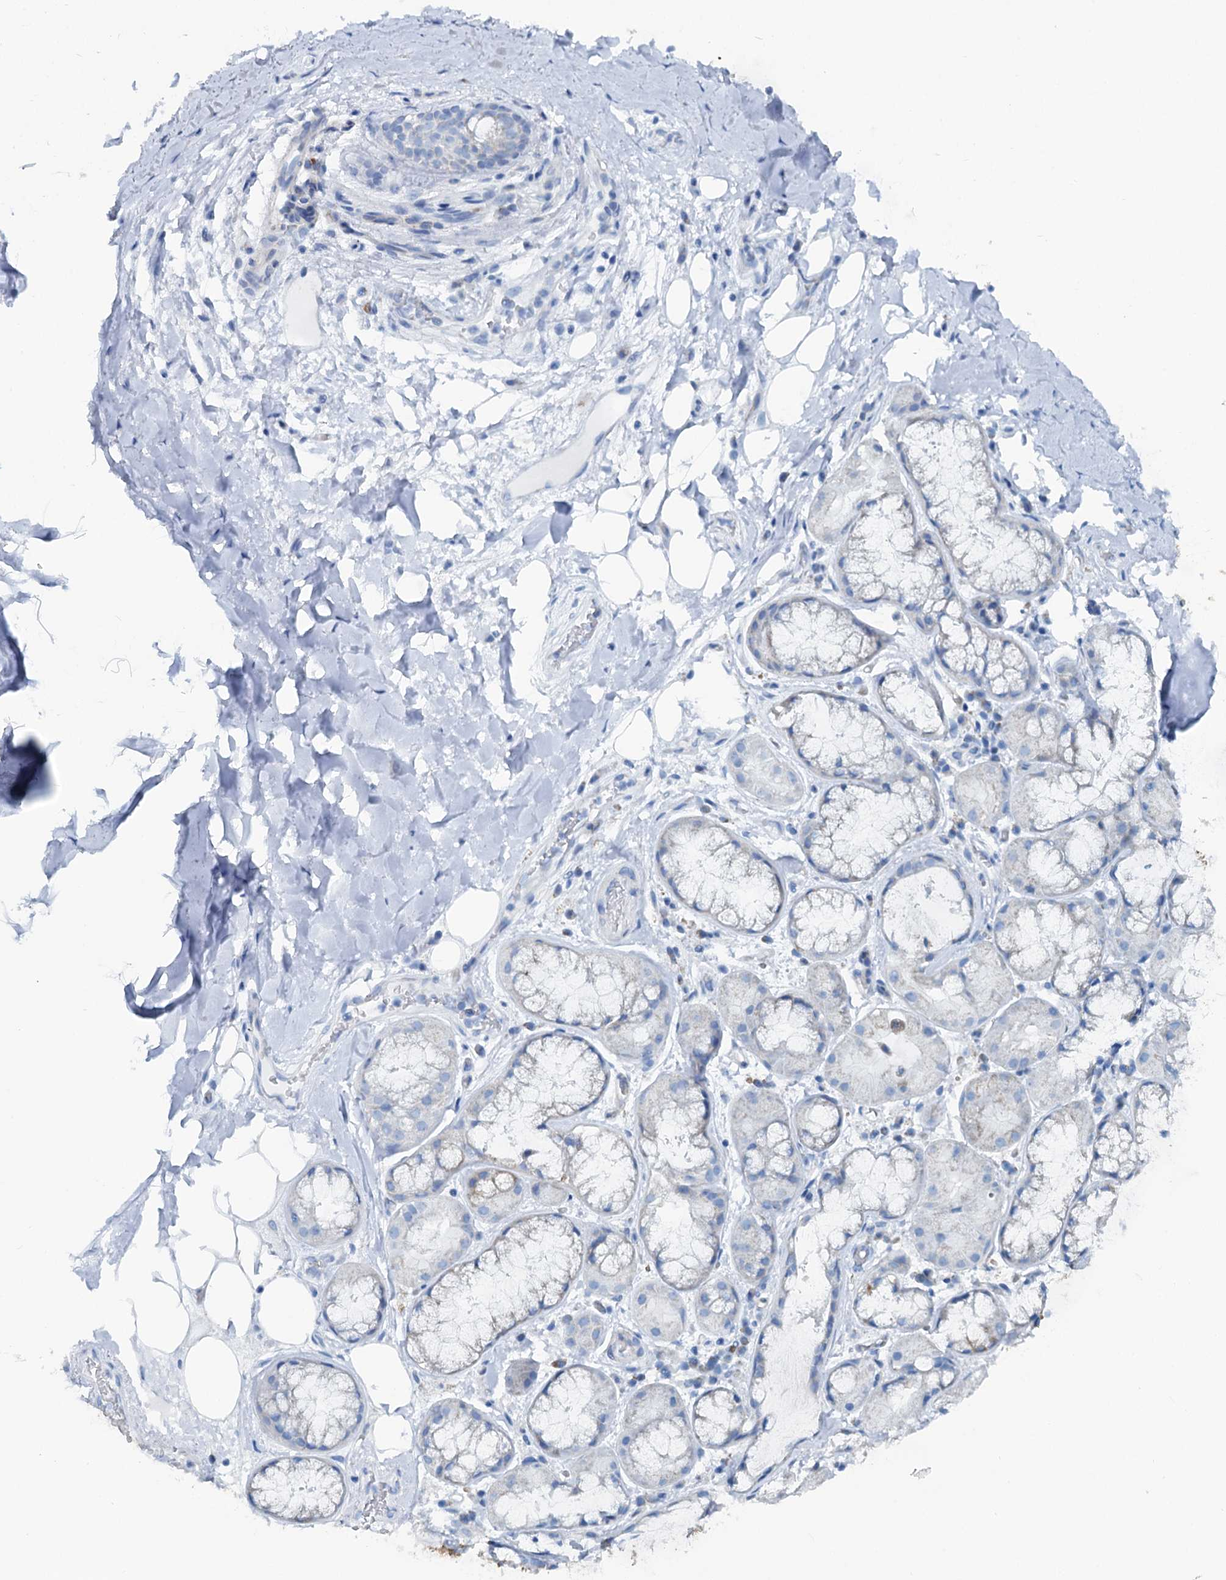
{"staining": {"intensity": "negative", "quantity": "none", "location": "none"}, "tissue": "adipose tissue", "cell_type": "Adipocytes", "image_type": "normal", "snomed": [{"axis": "morphology", "description": "Normal tissue, NOS"}, {"axis": "topography", "description": "Lymph node"}, {"axis": "topography", "description": "Cartilage tissue"}, {"axis": "topography", "description": "Bronchus"}], "caption": "The immunohistochemistry (IHC) micrograph has no significant expression in adipocytes of adipose tissue. (Brightfield microscopy of DAB IHC at high magnification).", "gene": "SLC1A3", "patient": {"sex": "male", "age": 63}}